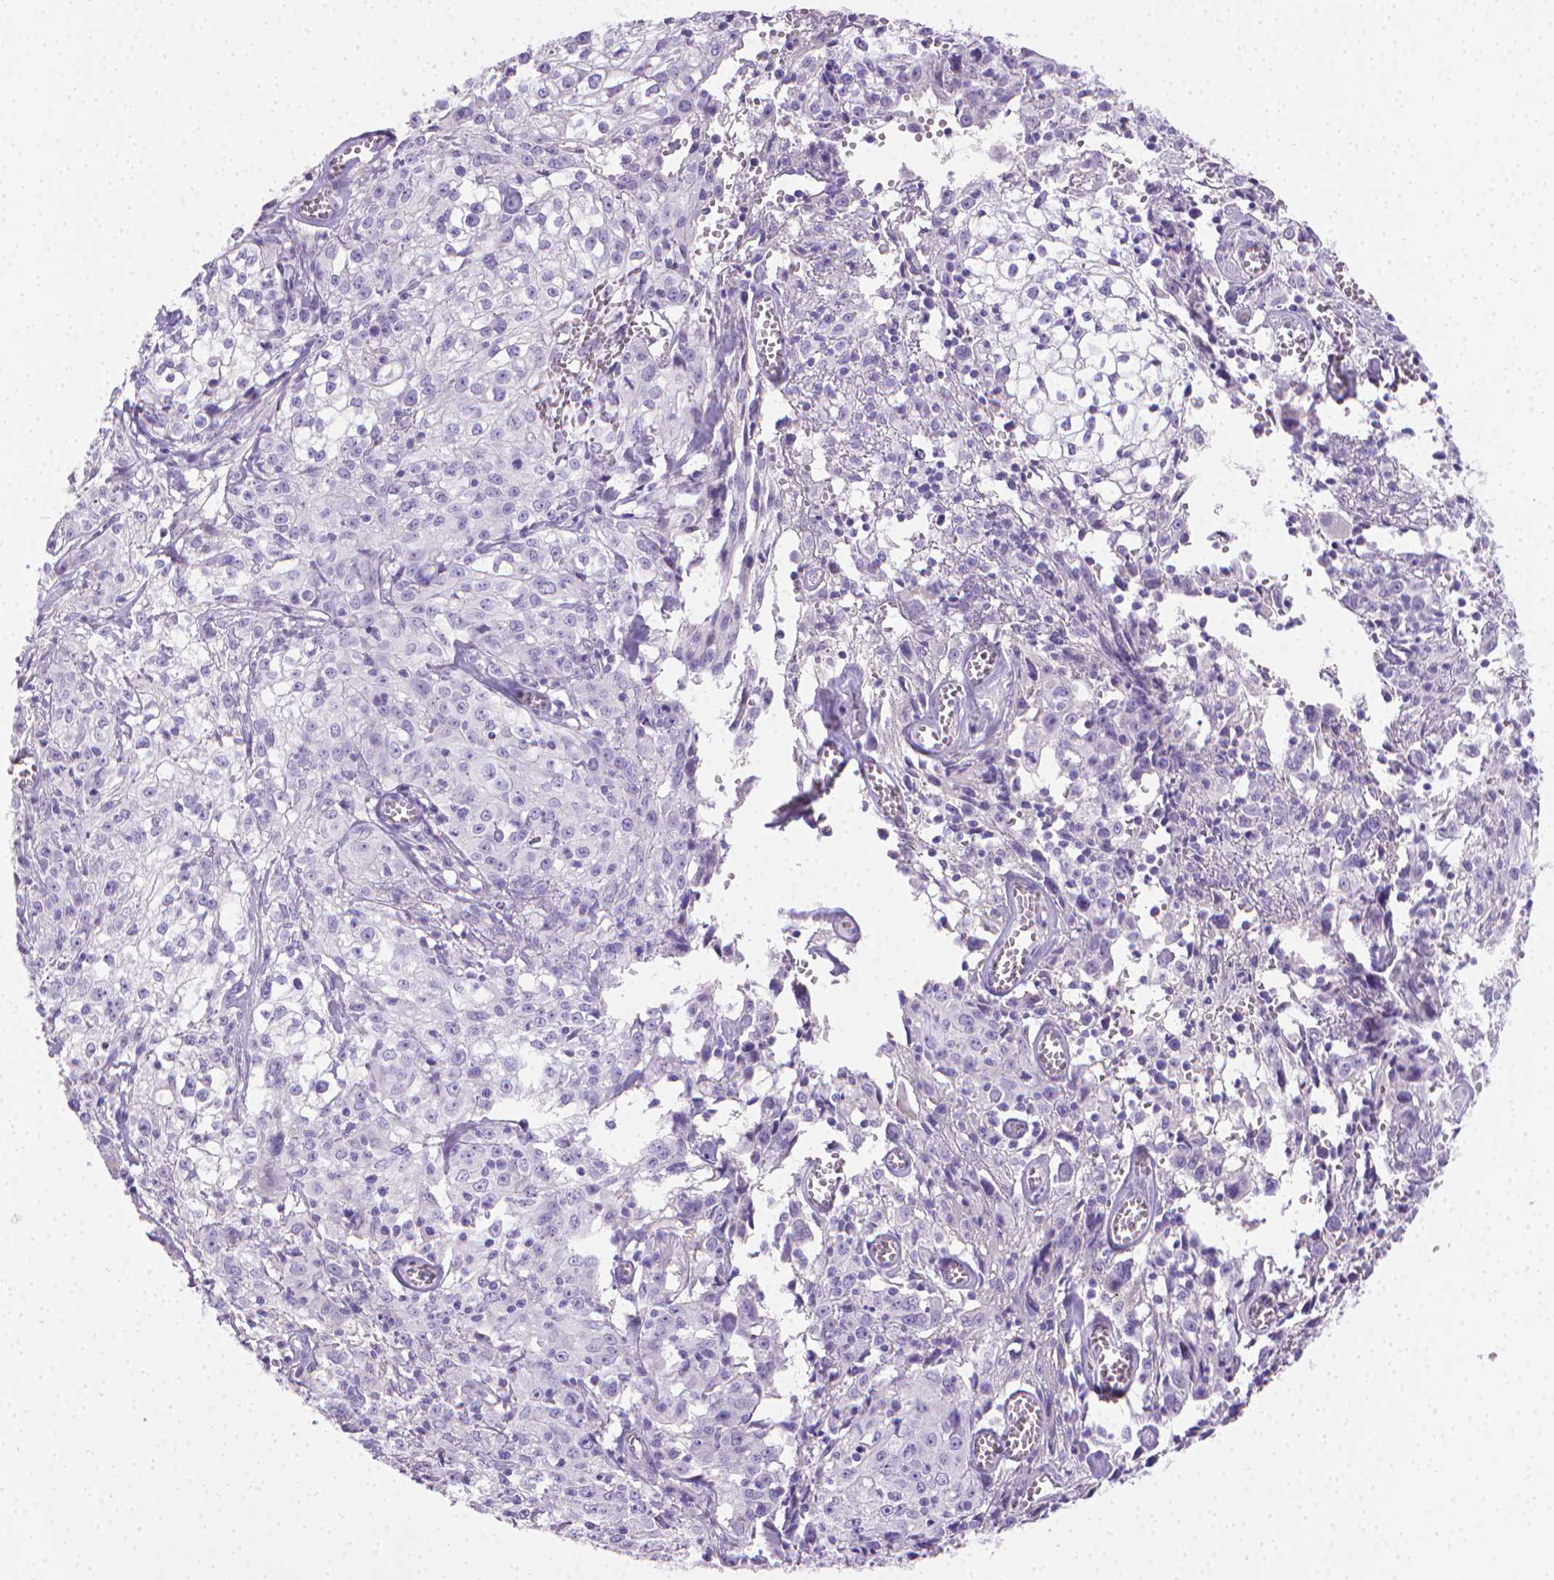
{"staining": {"intensity": "negative", "quantity": "none", "location": "none"}, "tissue": "cervical cancer", "cell_type": "Tumor cells", "image_type": "cancer", "snomed": [{"axis": "morphology", "description": "Squamous cell carcinoma, NOS"}, {"axis": "topography", "description": "Cervix"}], "caption": "An immunohistochemistry histopathology image of cervical squamous cell carcinoma is shown. There is no staining in tumor cells of cervical squamous cell carcinoma. Nuclei are stained in blue.", "gene": "PNMA2", "patient": {"sex": "female", "age": 85}}